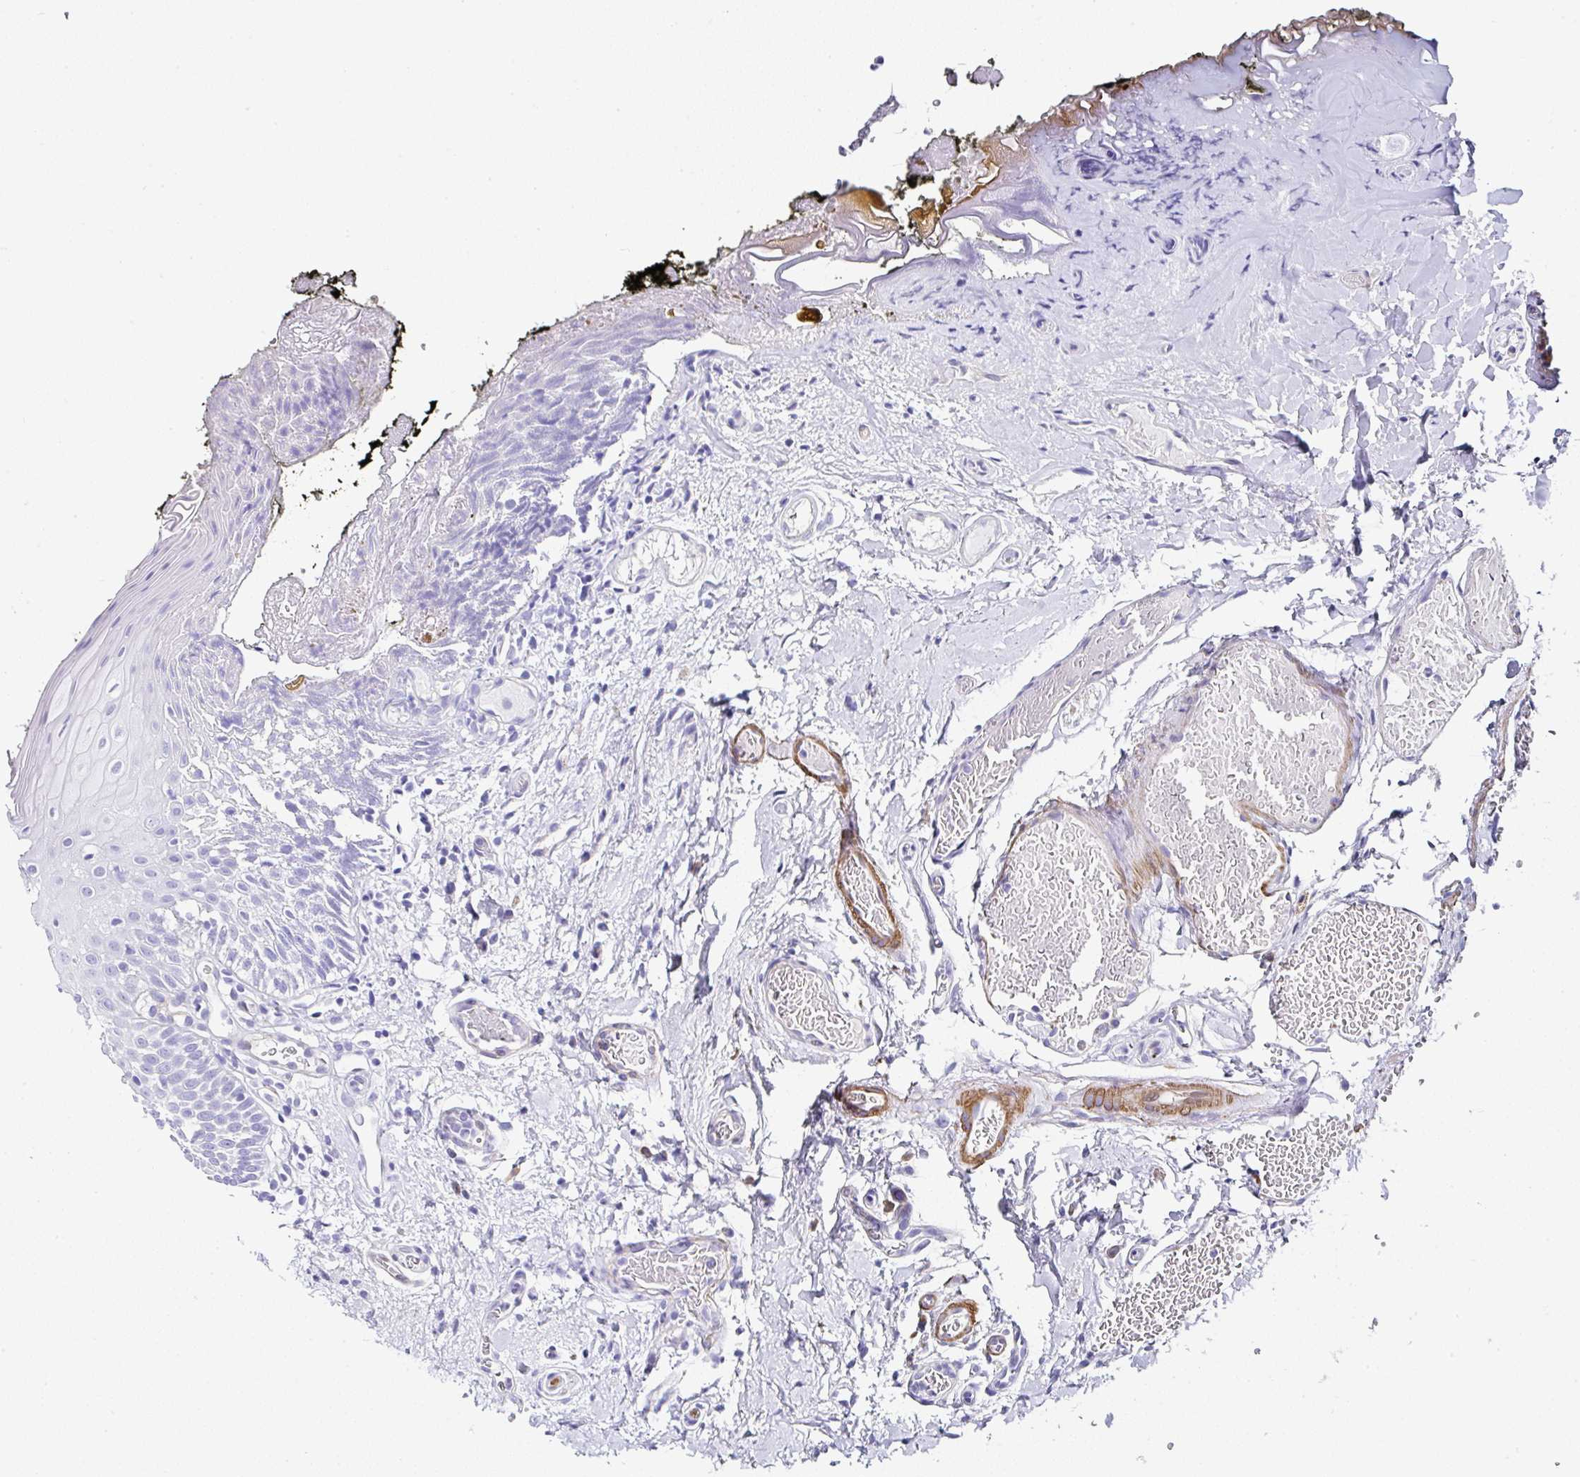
{"staining": {"intensity": "negative", "quantity": "none", "location": "none"}, "tissue": "oral mucosa", "cell_type": "Squamous epithelial cells", "image_type": "normal", "snomed": [{"axis": "morphology", "description": "Normal tissue, NOS"}, {"axis": "morphology", "description": "Squamous cell carcinoma, NOS"}, {"axis": "topography", "description": "Oral tissue"}, {"axis": "topography", "description": "Tounge, NOS"}, {"axis": "topography", "description": "Head-Neck"}], "caption": "DAB immunohistochemical staining of unremarkable oral mucosa reveals no significant positivity in squamous epithelial cells.", "gene": "PPFIA4", "patient": {"sex": "male", "age": 76}}